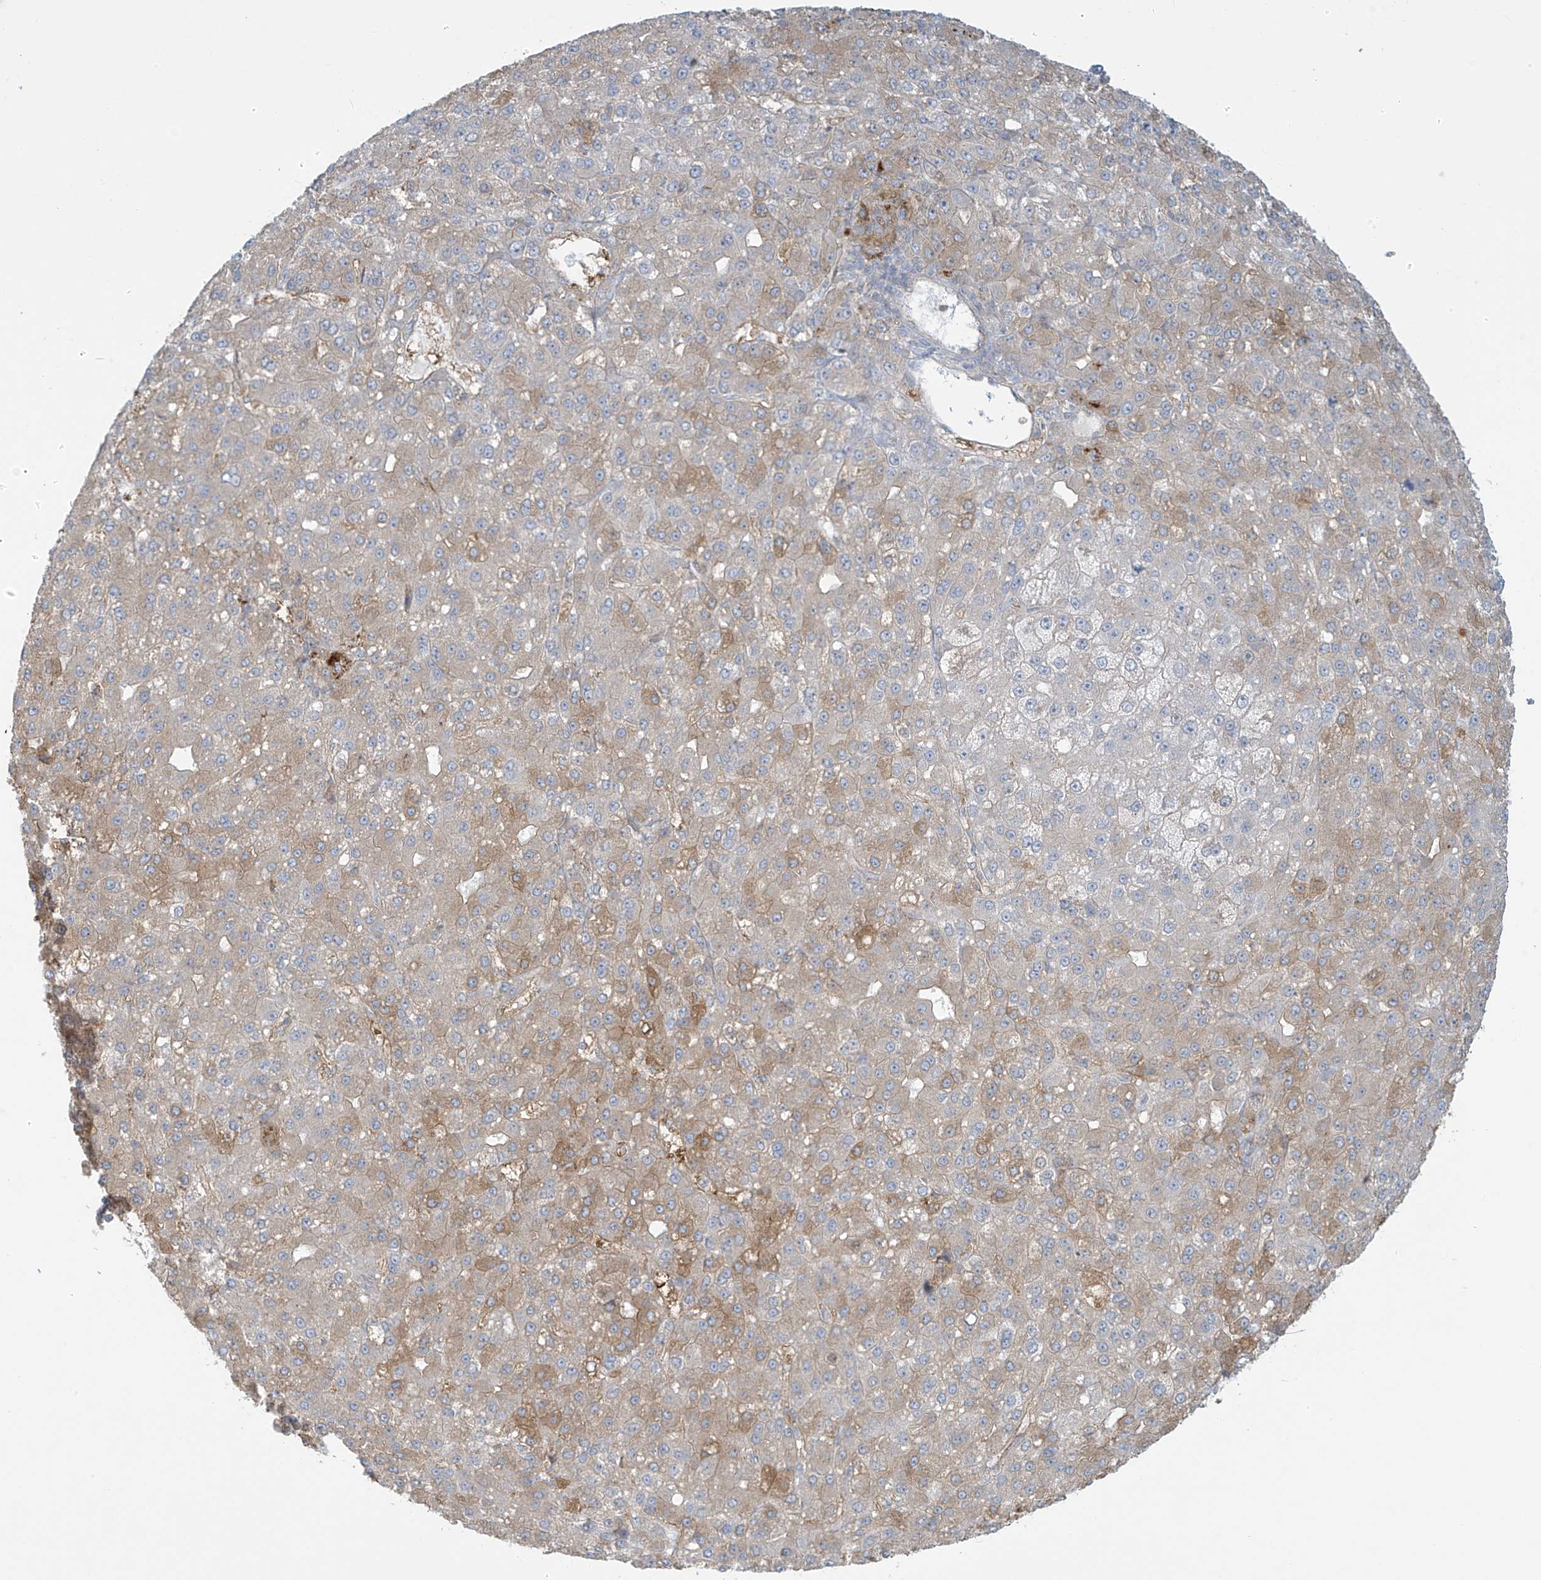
{"staining": {"intensity": "moderate", "quantity": "25%-75%", "location": "cytoplasmic/membranous"}, "tissue": "liver cancer", "cell_type": "Tumor cells", "image_type": "cancer", "snomed": [{"axis": "morphology", "description": "Carcinoma, Hepatocellular, NOS"}, {"axis": "topography", "description": "Liver"}], "caption": "Liver cancer (hepatocellular carcinoma) stained with immunohistochemistry displays moderate cytoplasmic/membranous positivity in about 25%-75% of tumor cells. The protein of interest is stained brown, and the nuclei are stained in blue (DAB IHC with brightfield microscopy, high magnification).", "gene": "TAGAP", "patient": {"sex": "male", "age": 67}}